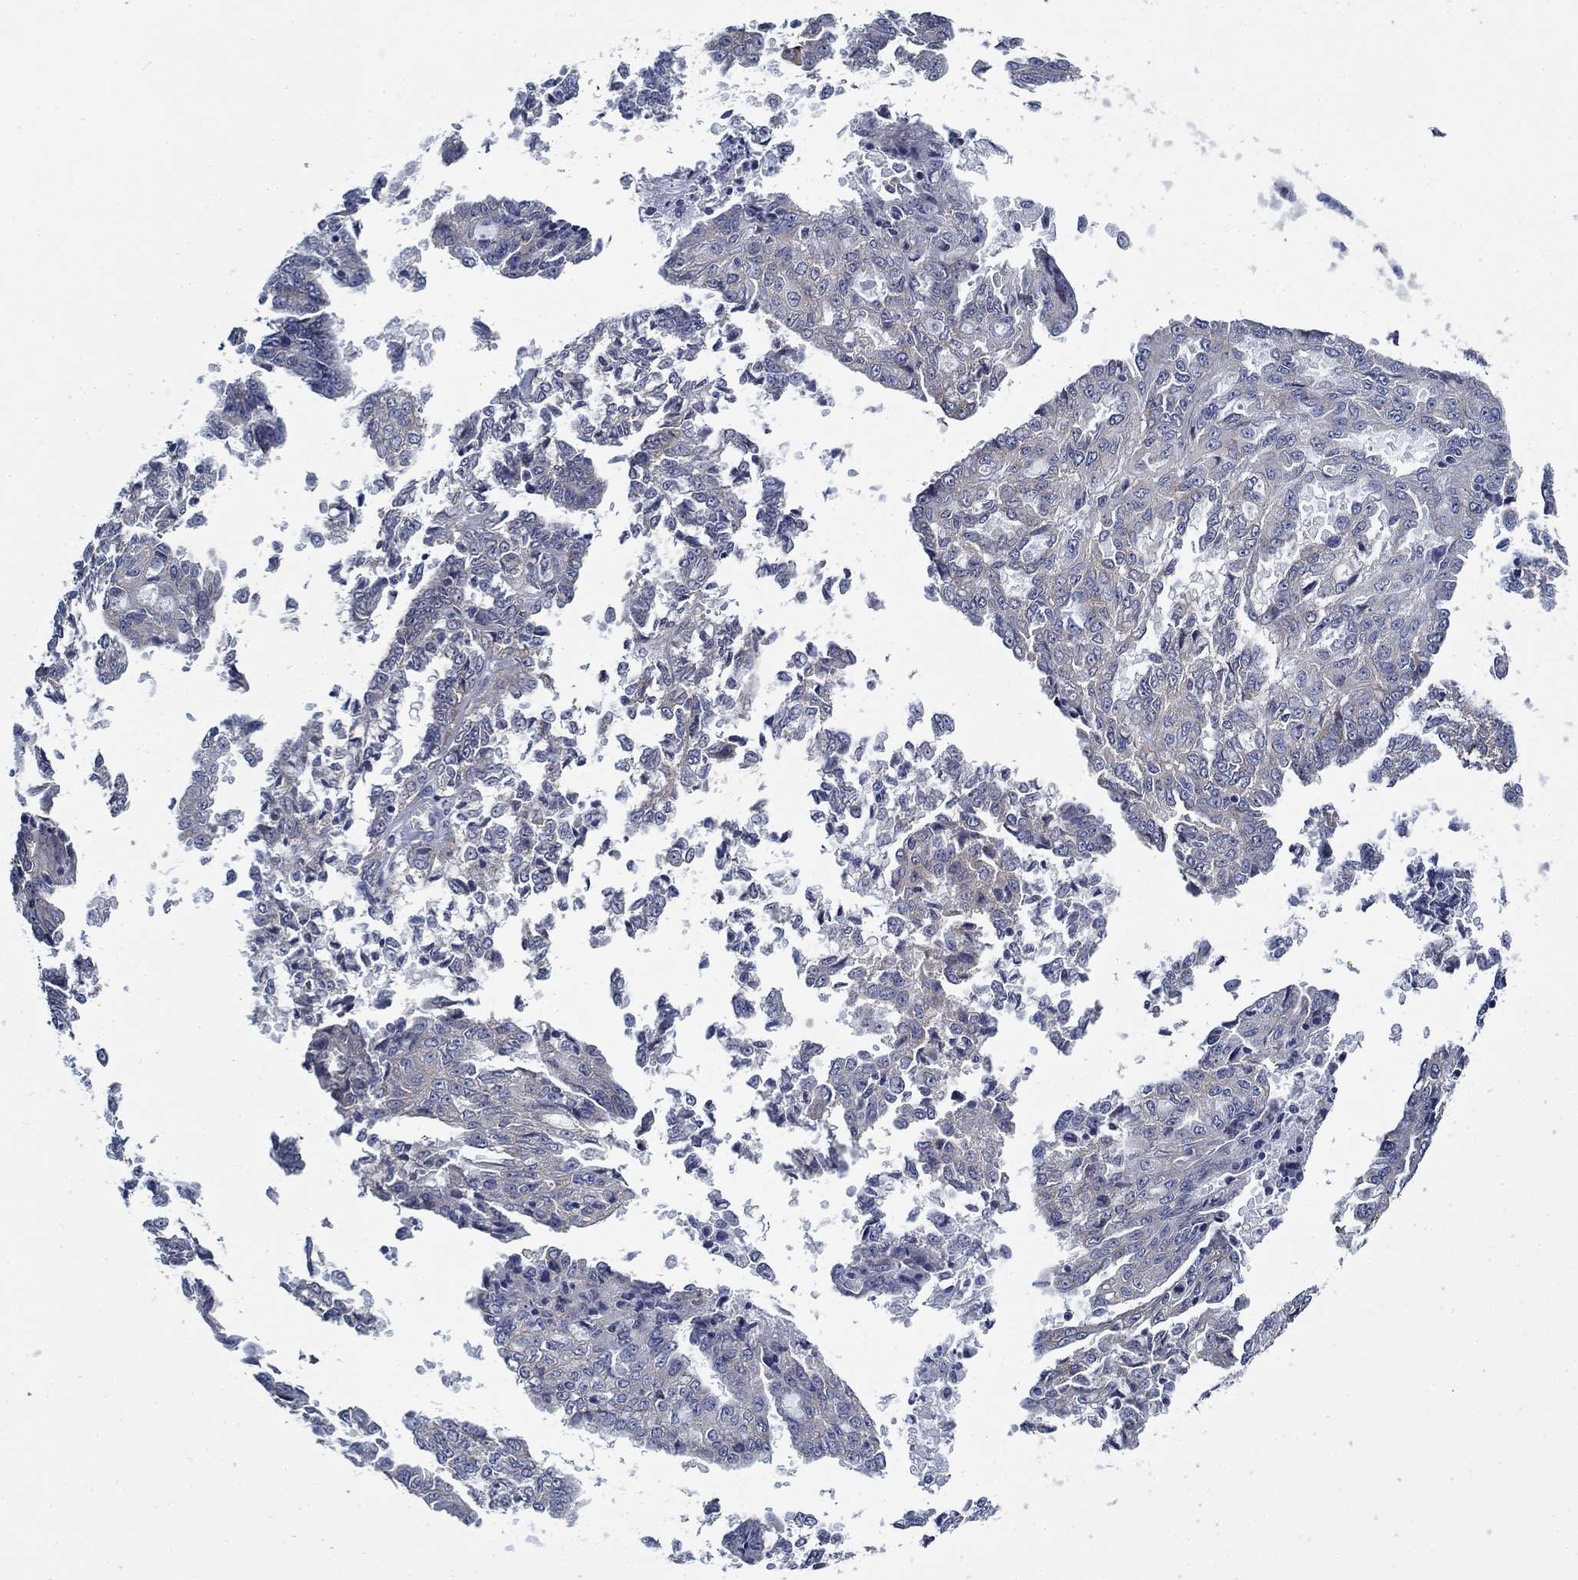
{"staining": {"intensity": "negative", "quantity": "none", "location": "none"}, "tissue": "ovarian cancer", "cell_type": "Tumor cells", "image_type": "cancer", "snomed": [{"axis": "morphology", "description": "Cystadenocarcinoma, serous, NOS"}, {"axis": "topography", "description": "Ovary"}], "caption": "Immunohistochemical staining of human ovarian cancer (serous cystadenocarcinoma) displays no significant positivity in tumor cells.", "gene": "FXR1", "patient": {"sex": "female", "age": 71}}